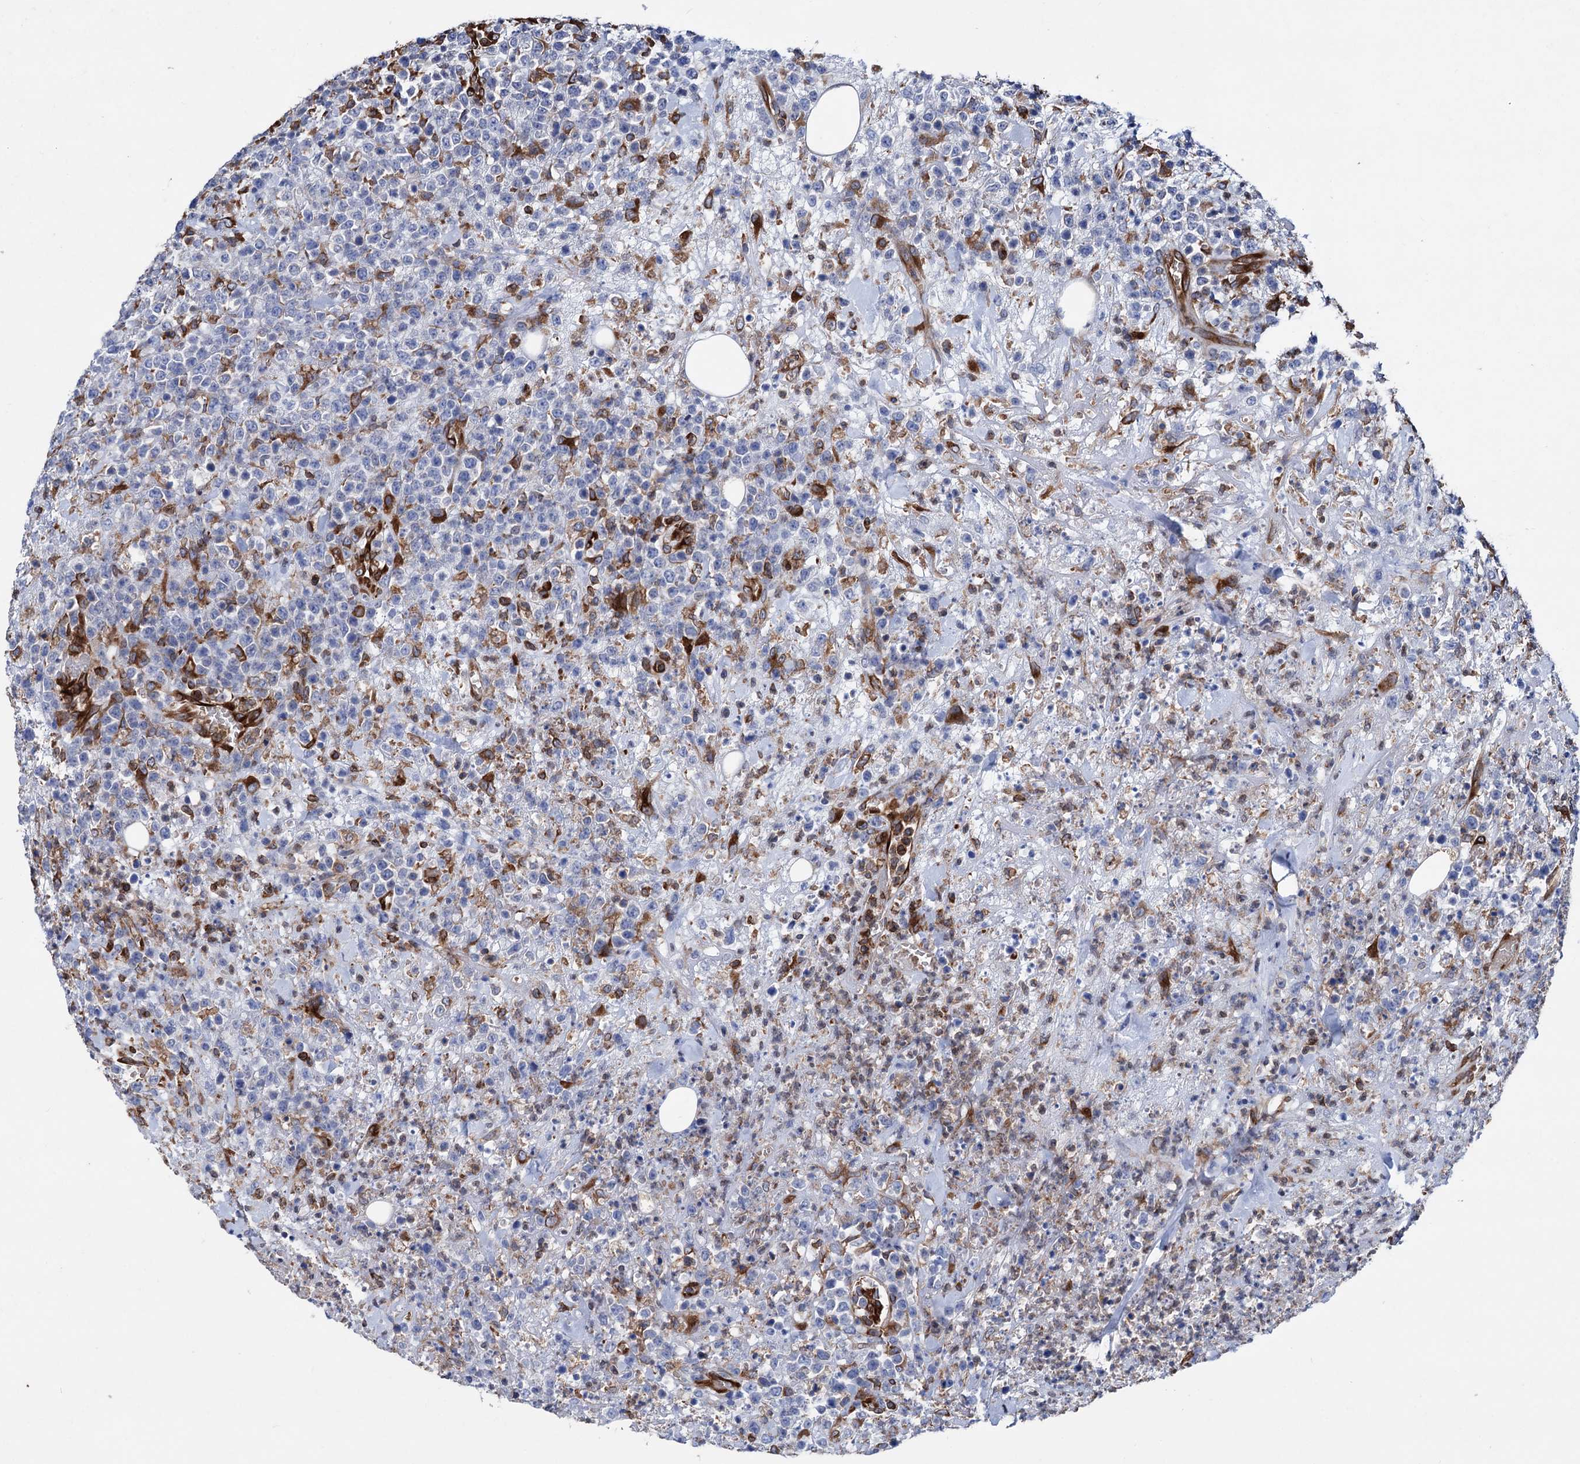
{"staining": {"intensity": "negative", "quantity": "none", "location": "none"}, "tissue": "lymphoma", "cell_type": "Tumor cells", "image_type": "cancer", "snomed": [{"axis": "morphology", "description": "Malignant lymphoma, non-Hodgkin's type, High grade"}, {"axis": "topography", "description": "Colon"}], "caption": "The immunohistochemistry (IHC) histopathology image has no significant staining in tumor cells of high-grade malignant lymphoma, non-Hodgkin's type tissue.", "gene": "STING1", "patient": {"sex": "female", "age": 53}}